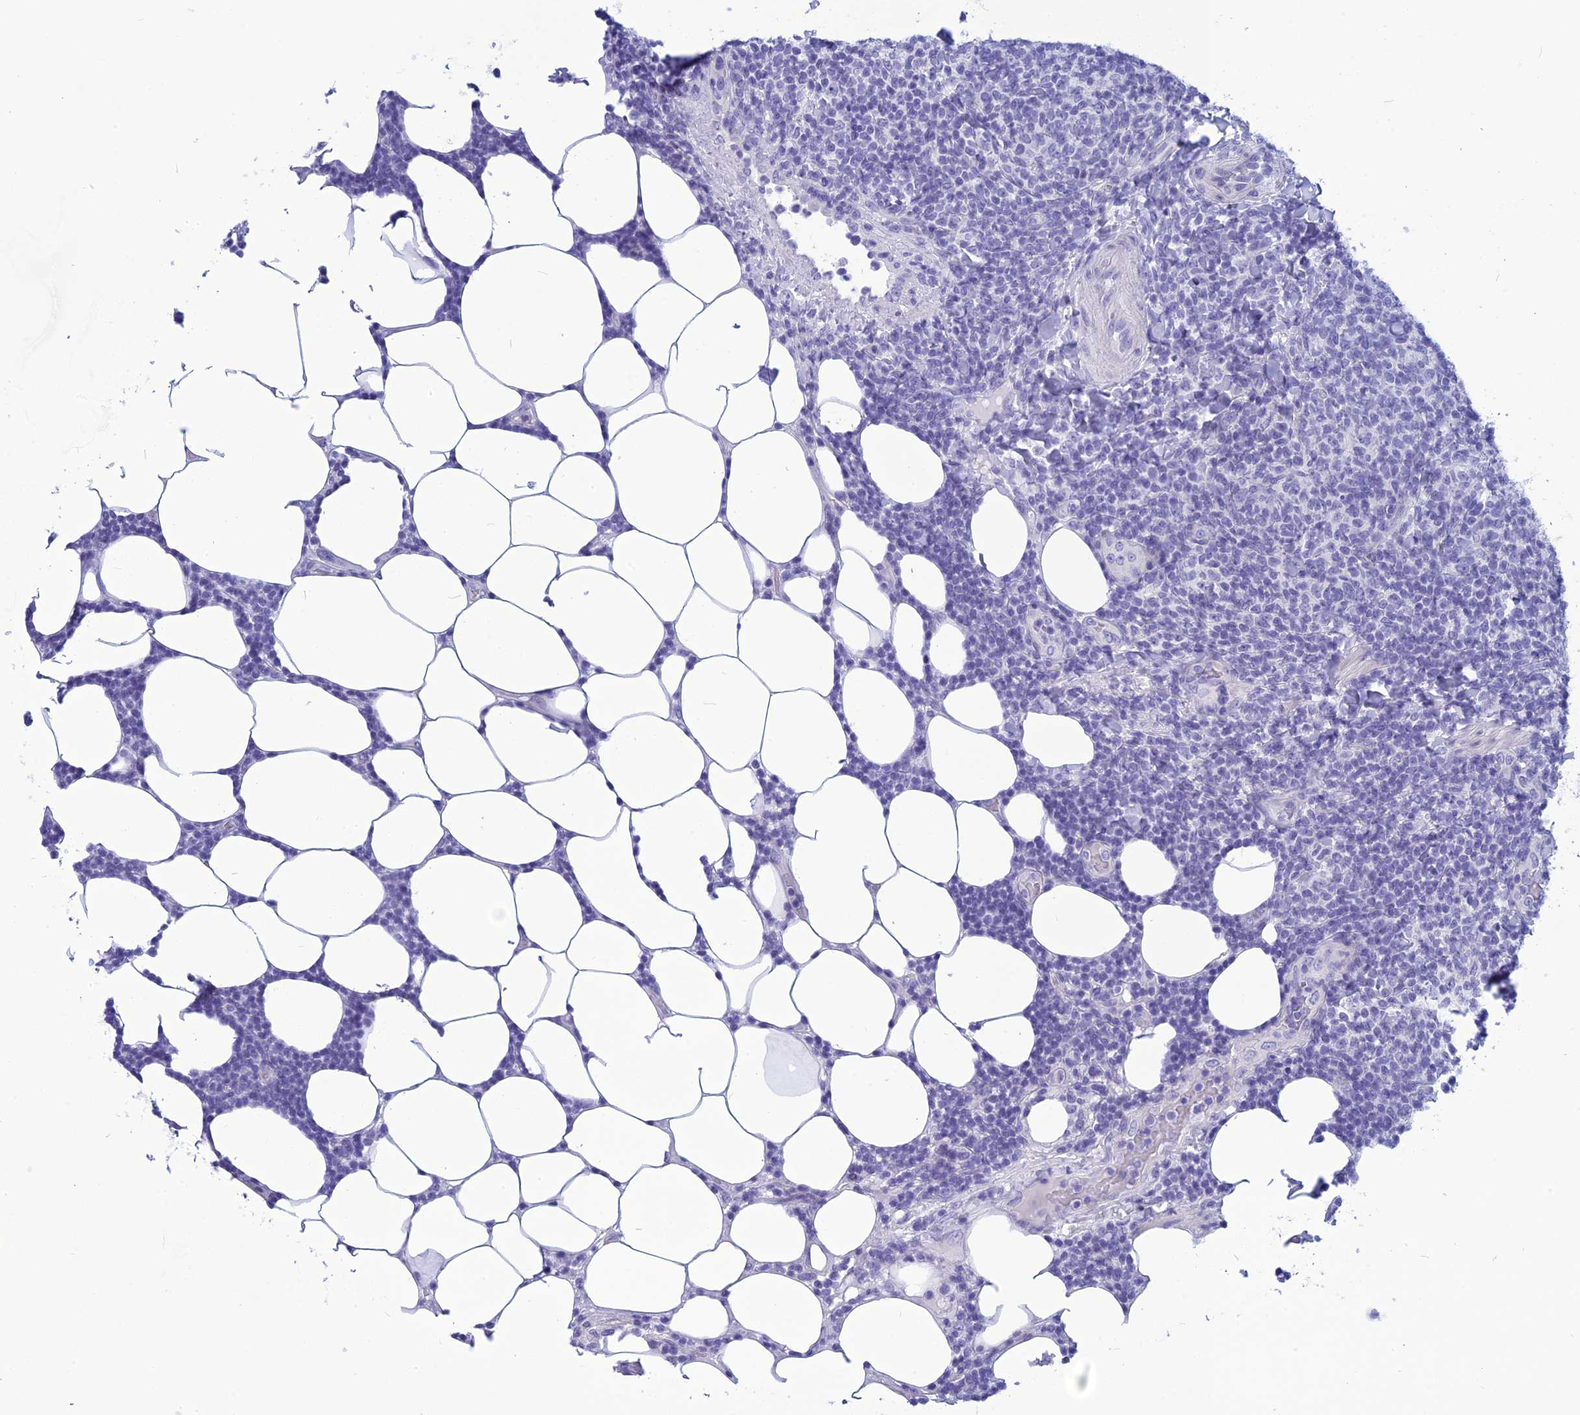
{"staining": {"intensity": "negative", "quantity": "none", "location": "none"}, "tissue": "lymphoma", "cell_type": "Tumor cells", "image_type": "cancer", "snomed": [{"axis": "morphology", "description": "Malignant lymphoma, non-Hodgkin's type, Low grade"}, {"axis": "topography", "description": "Lymph node"}], "caption": "Immunohistochemical staining of human lymphoma displays no significant staining in tumor cells.", "gene": "BBS2", "patient": {"sex": "male", "age": 66}}